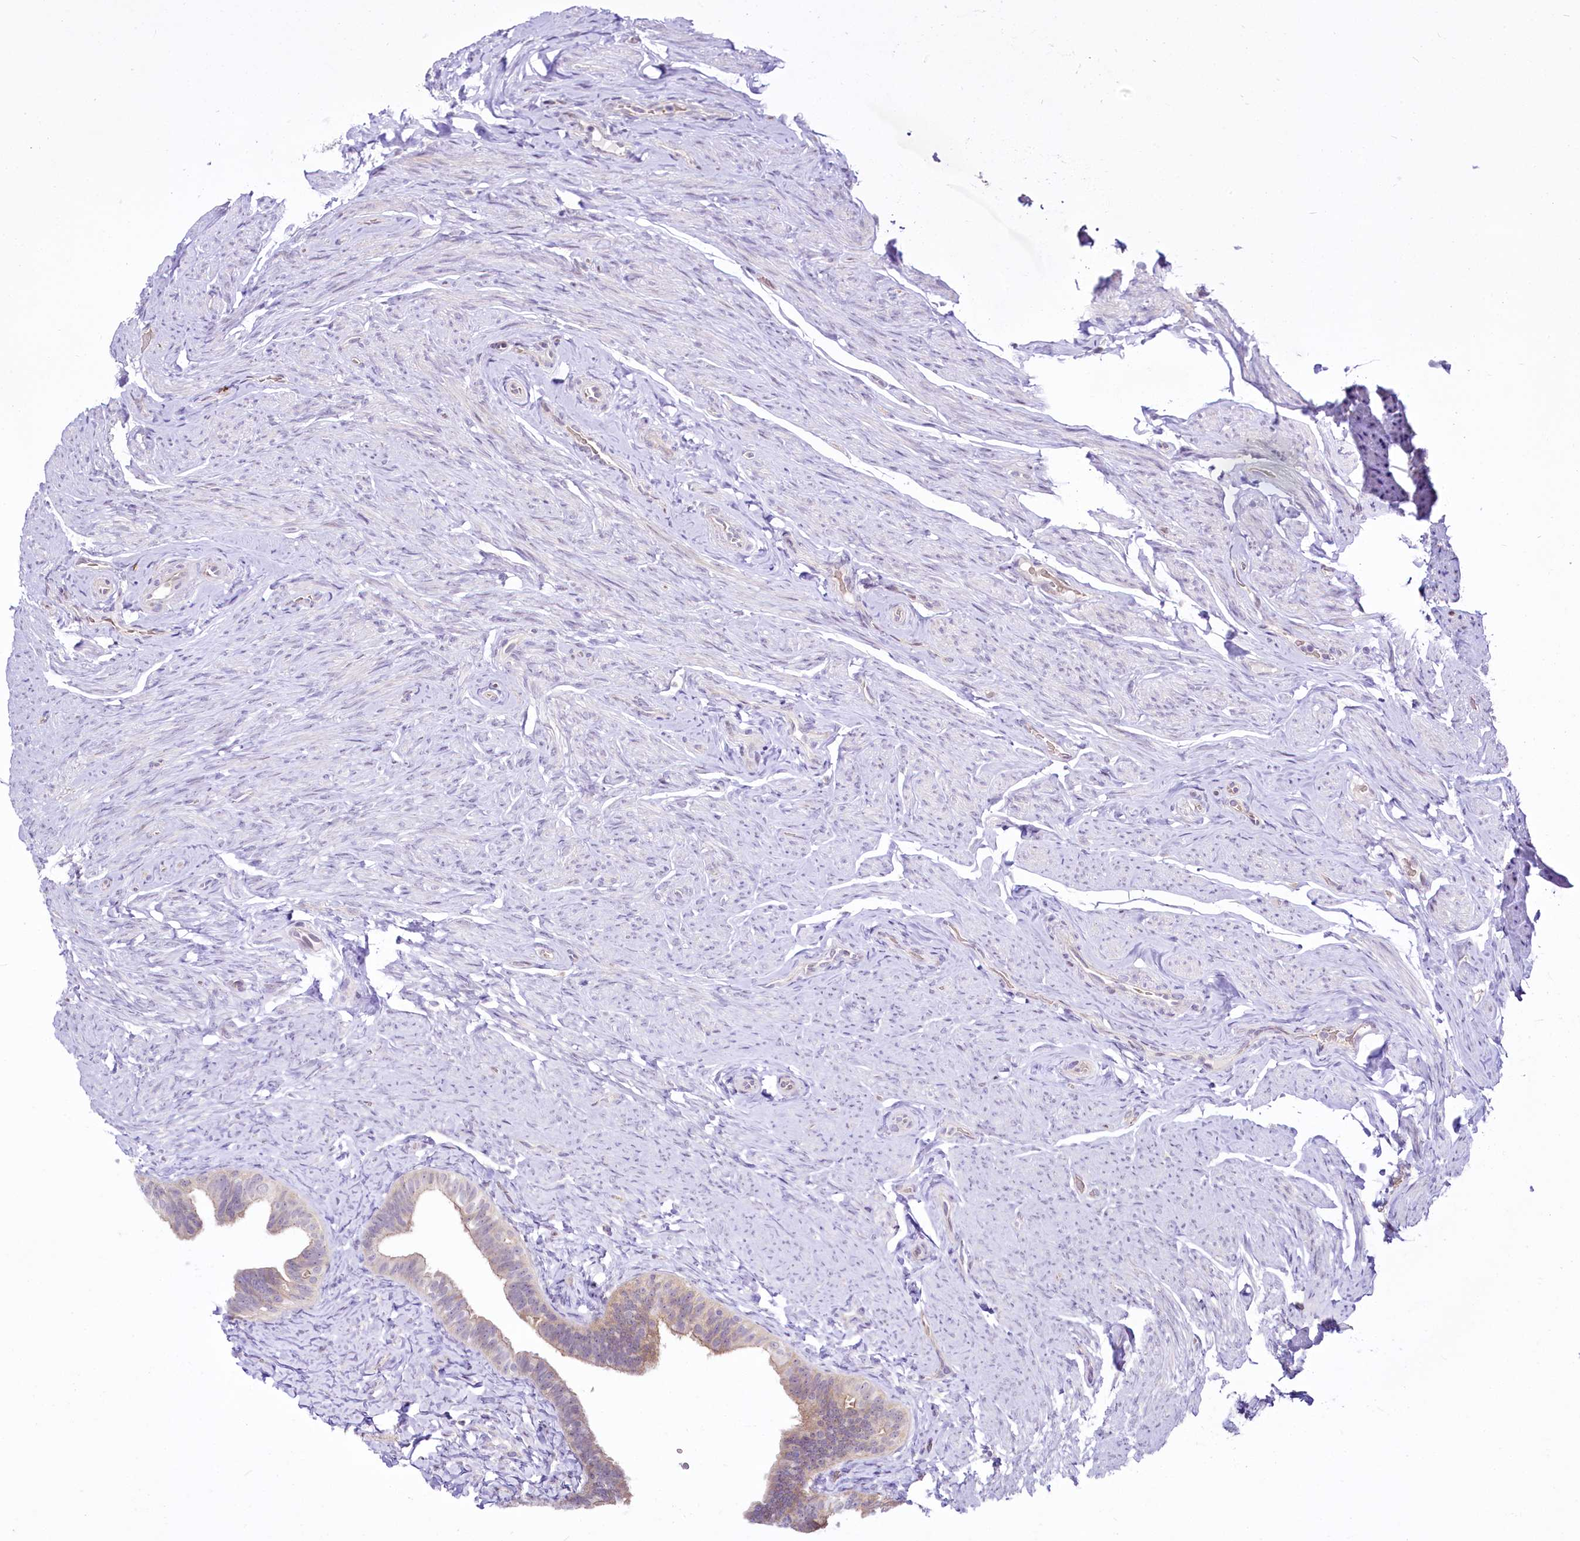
{"staining": {"intensity": "moderate", "quantity": "<25%", "location": "cytoplasmic/membranous"}, "tissue": "fallopian tube", "cell_type": "Glandular cells", "image_type": "normal", "snomed": [{"axis": "morphology", "description": "Normal tissue, NOS"}, {"axis": "topography", "description": "Fallopian tube"}], "caption": "This histopathology image displays normal fallopian tube stained with immunohistochemistry (IHC) to label a protein in brown. The cytoplasmic/membranous of glandular cells show moderate positivity for the protein. Nuclei are counter-stained blue.", "gene": "BANK1", "patient": {"sex": "female", "age": 39}}